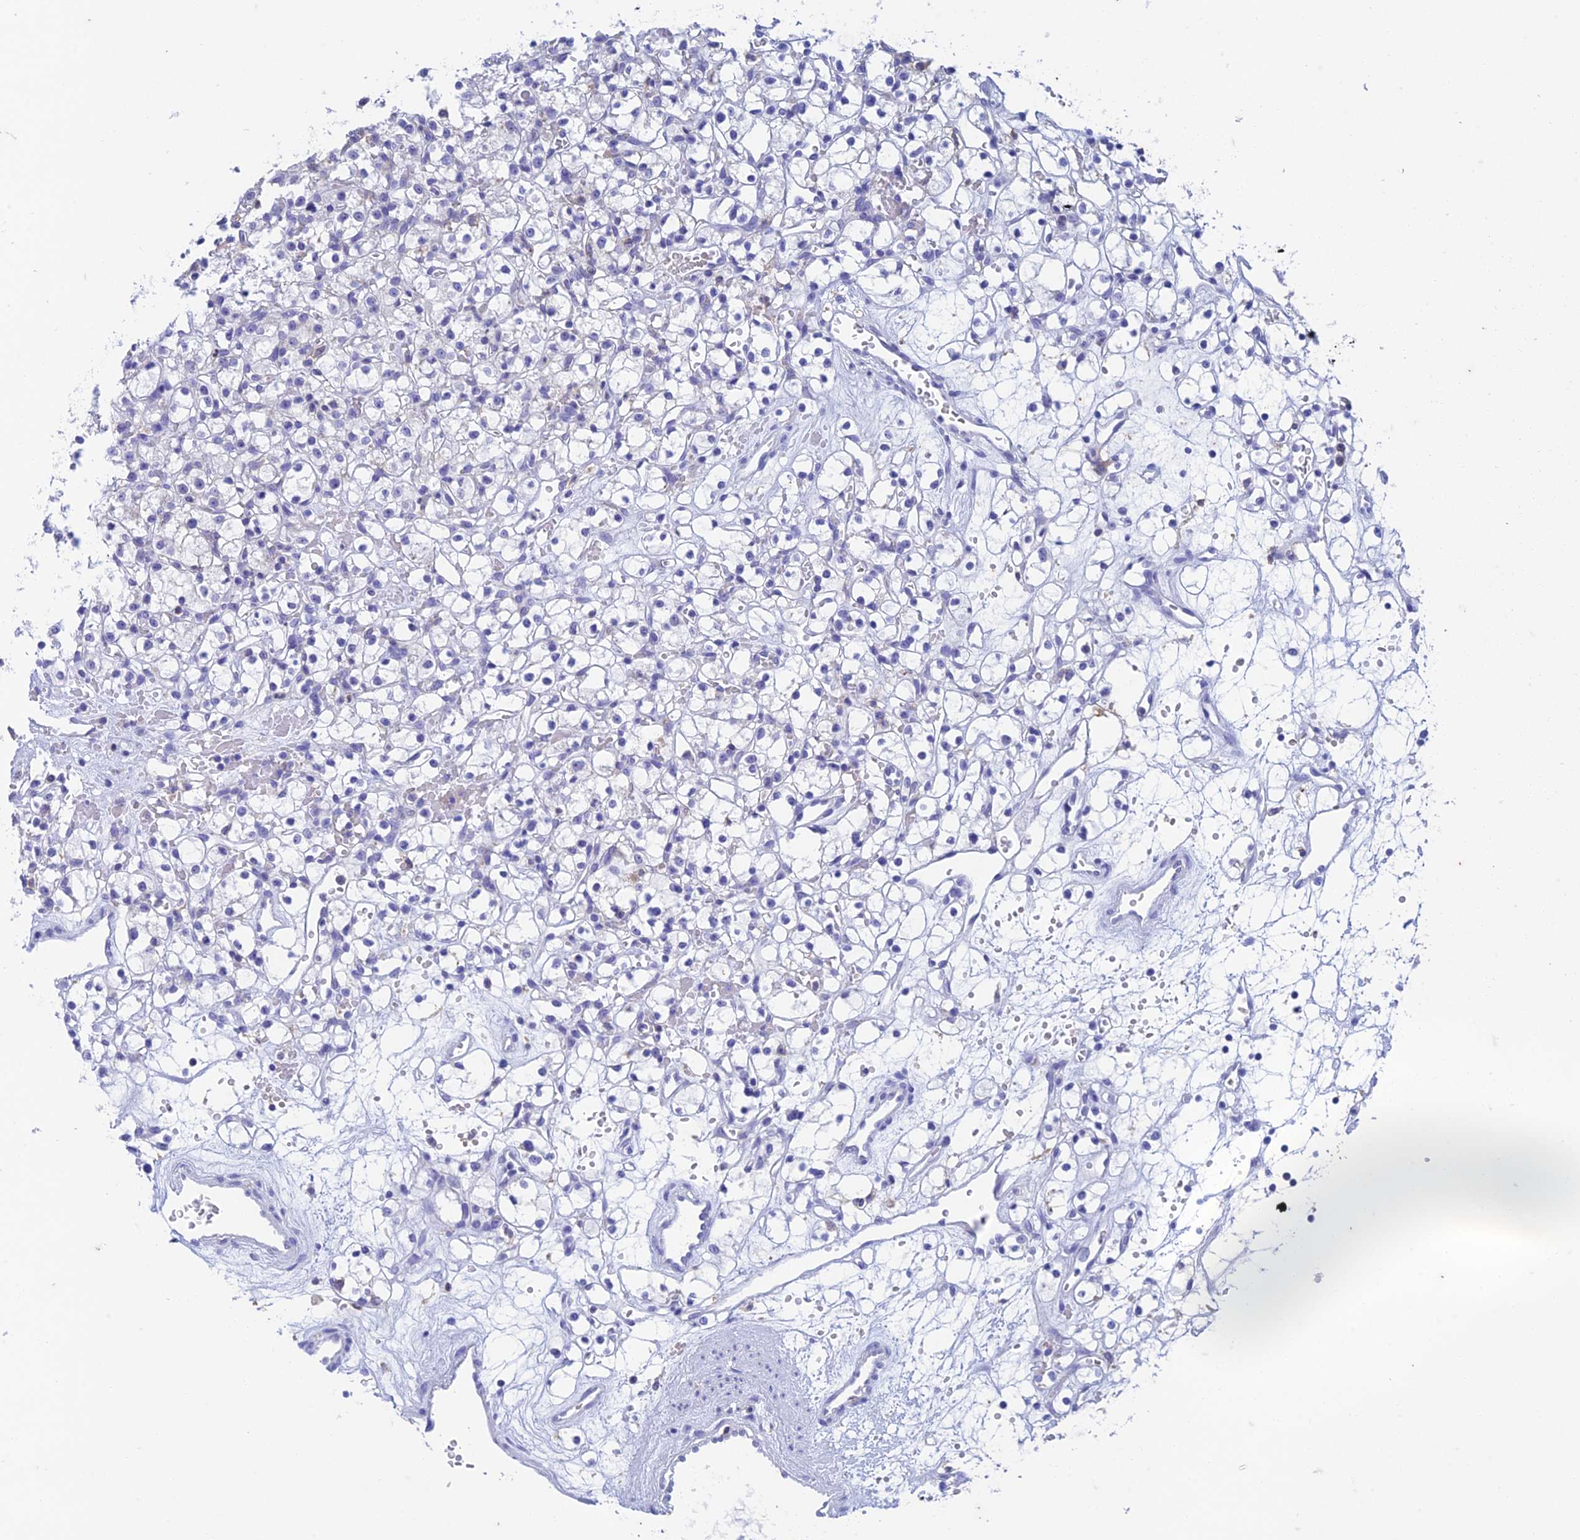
{"staining": {"intensity": "negative", "quantity": "none", "location": "none"}, "tissue": "renal cancer", "cell_type": "Tumor cells", "image_type": "cancer", "snomed": [{"axis": "morphology", "description": "Adenocarcinoma, NOS"}, {"axis": "topography", "description": "Kidney"}], "caption": "A photomicrograph of human renal cancer (adenocarcinoma) is negative for staining in tumor cells.", "gene": "FGF7", "patient": {"sex": "female", "age": 59}}